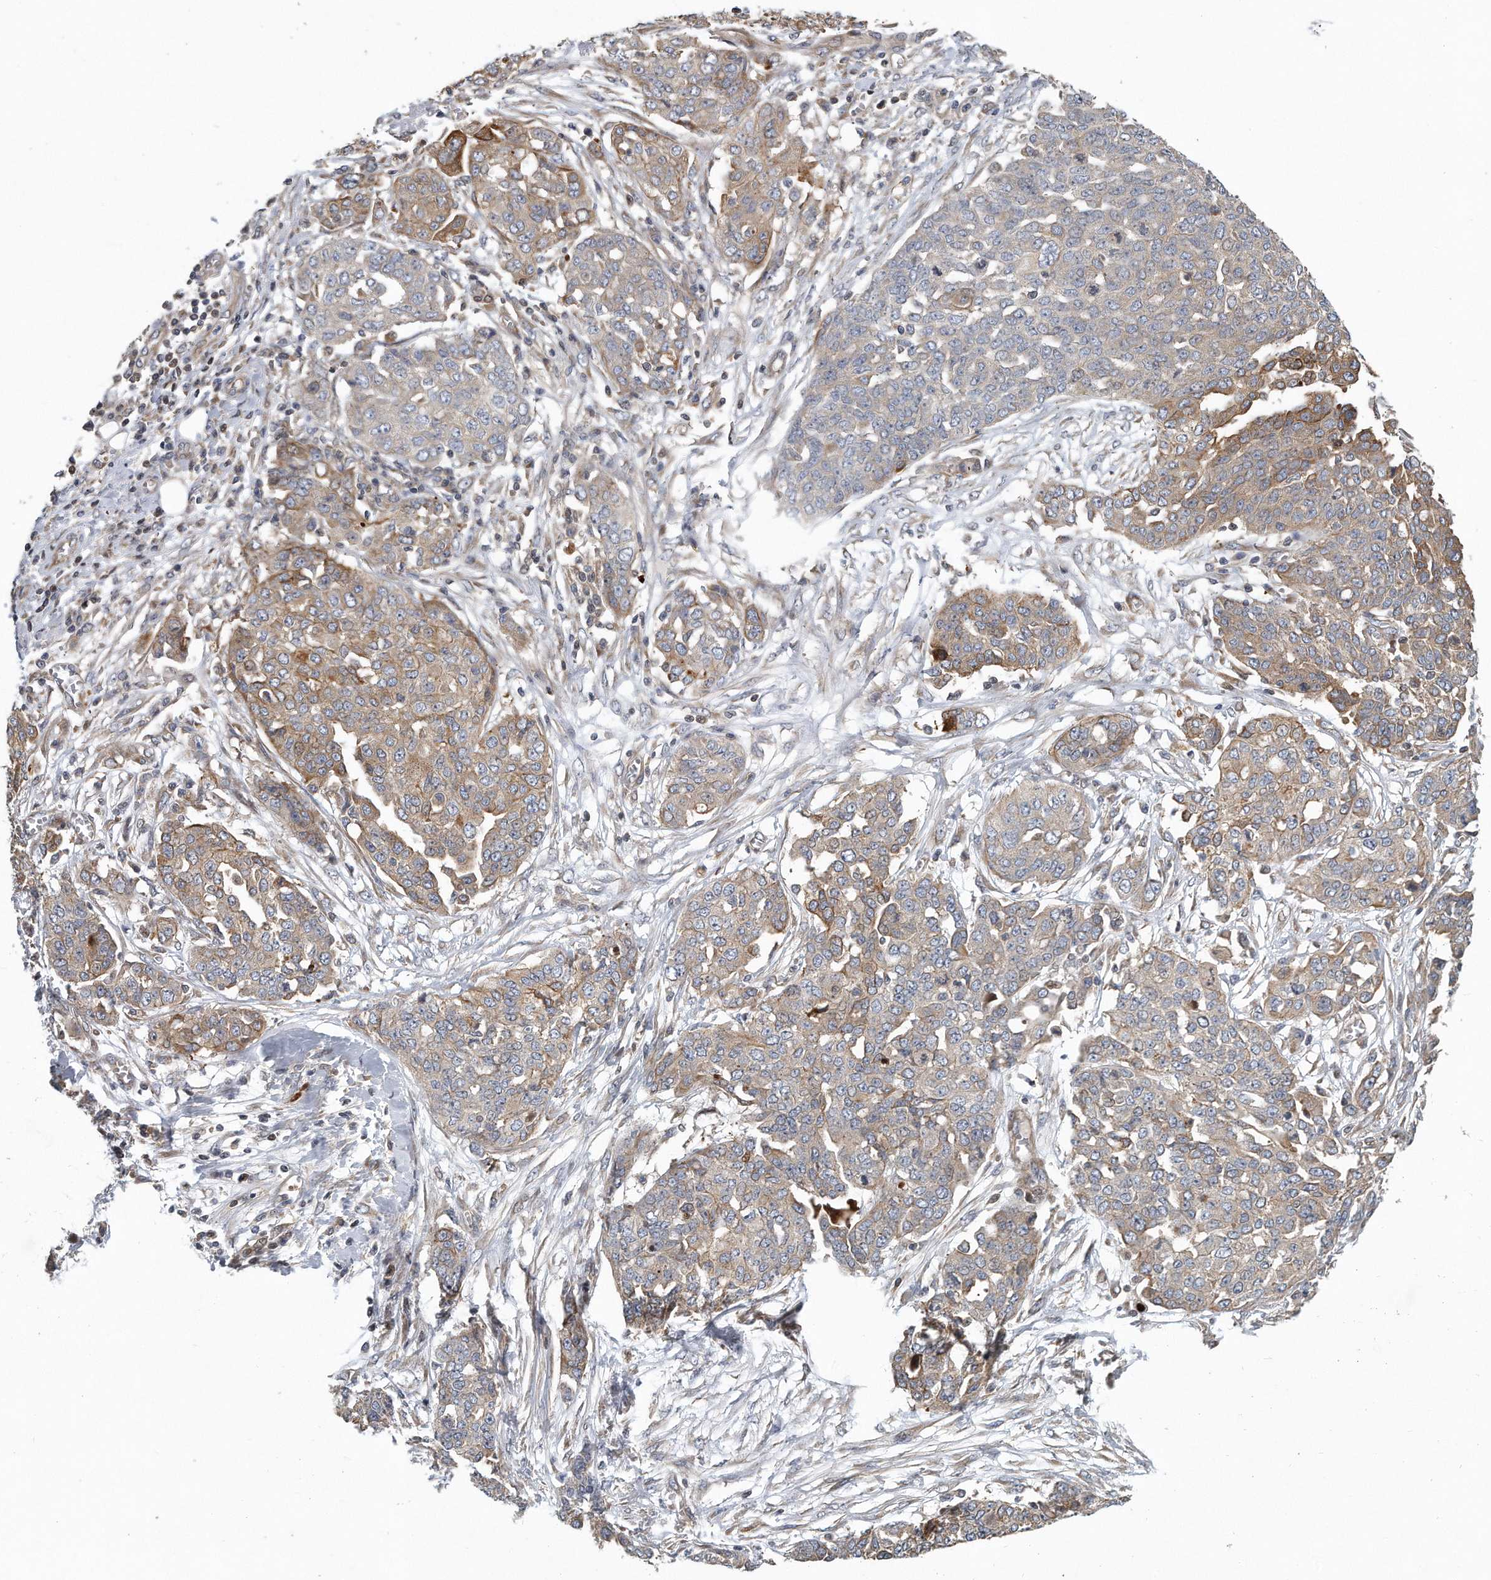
{"staining": {"intensity": "moderate", "quantity": "25%-75%", "location": "cytoplasmic/membranous"}, "tissue": "ovarian cancer", "cell_type": "Tumor cells", "image_type": "cancer", "snomed": [{"axis": "morphology", "description": "Cystadenocarcinoma, serous, NOS"}, {"axis": "topography", "description": "Soft tissue"}, {"axis": "topography", "description": "Ovary"}], "caption": "Human ovarian cancer (serous cystadenocarcinoma) stained for a protein (brown) reveals moderate cytoplasmic/membranous positive positivity in about 25%-75% of tumor cells.", "gene": "PCDH8", "patient": {"sex": "female", "age": 57}}